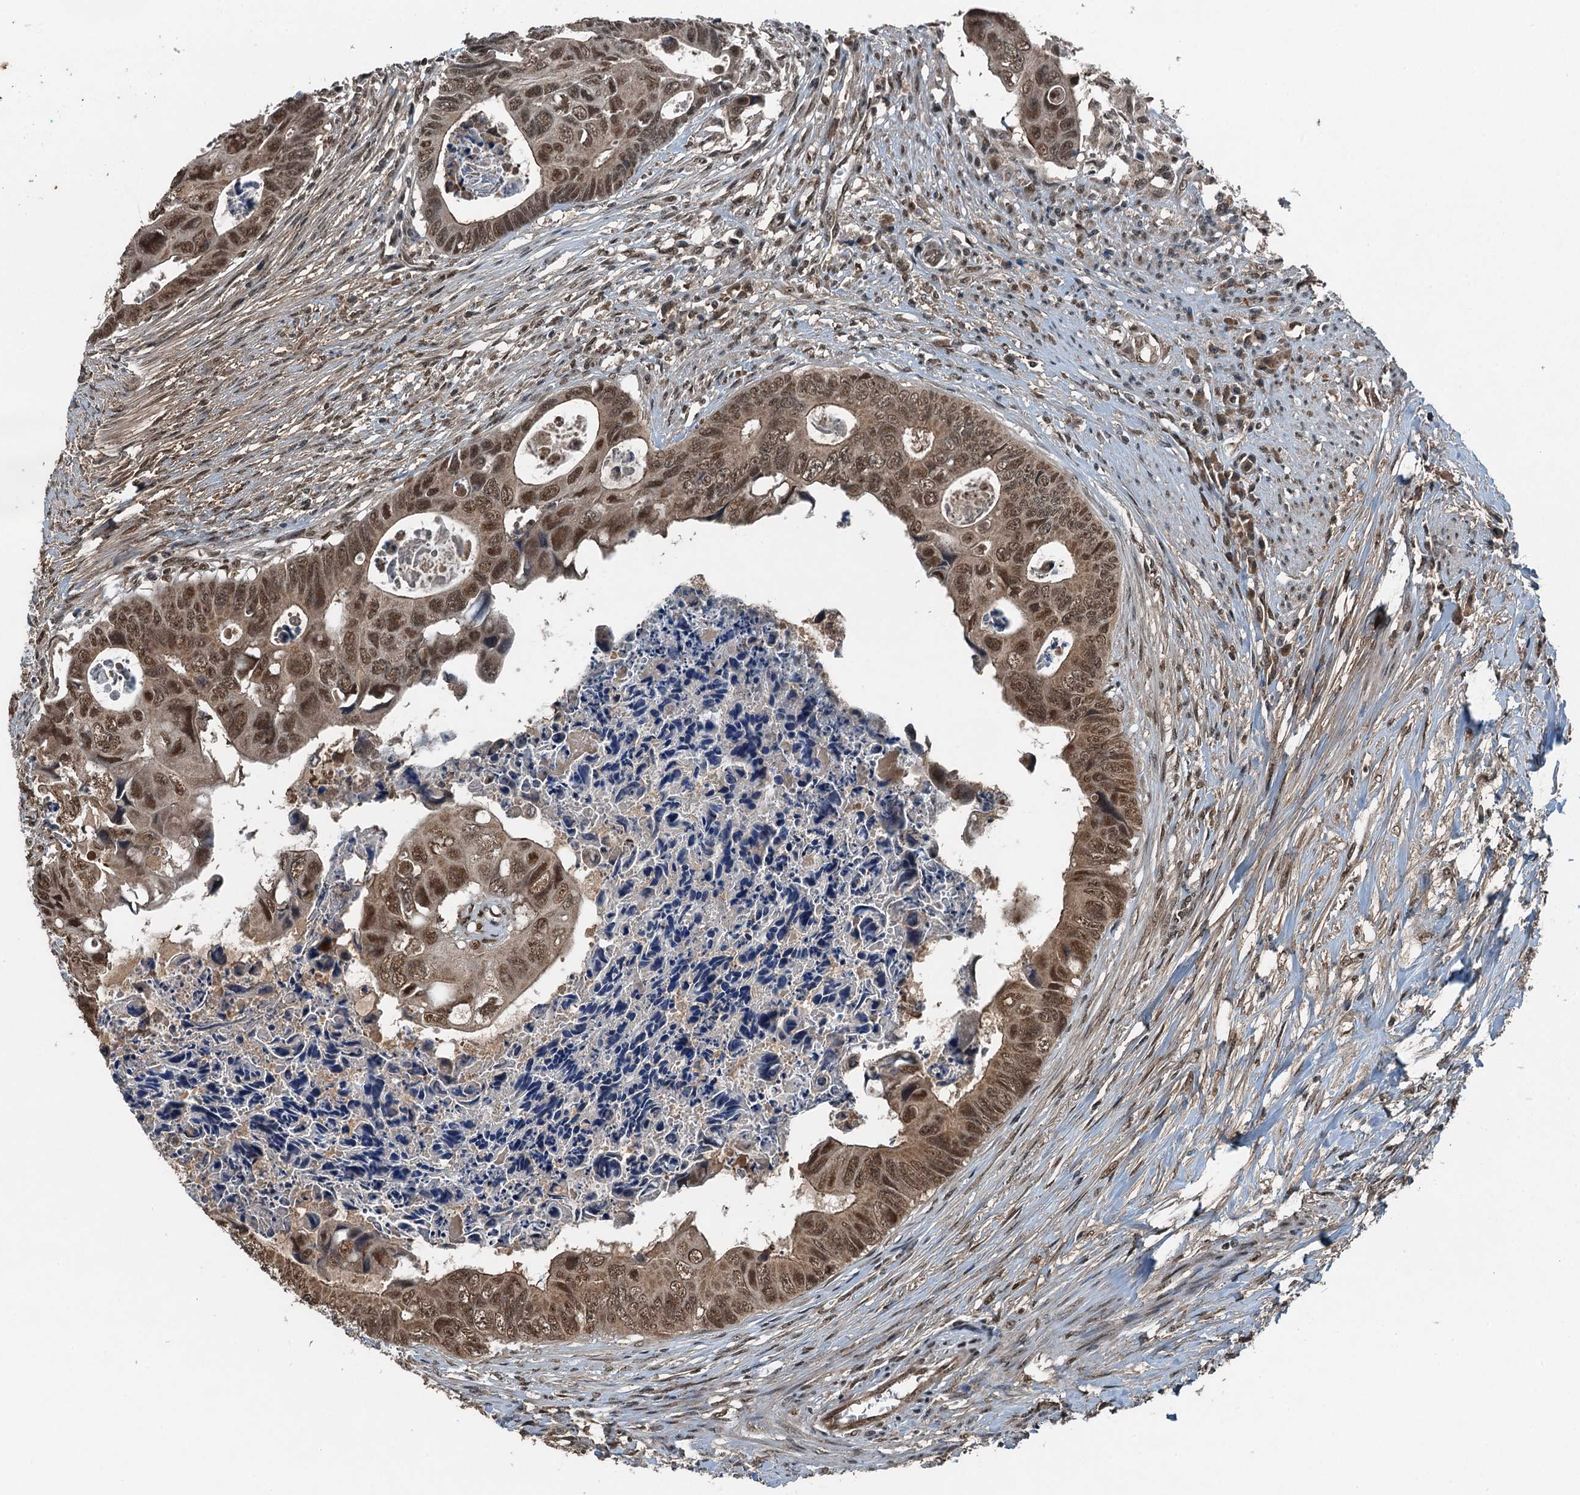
{"staining": {"intensity": "moderate", "quantity": ">75%", "location": "nuclear"}, "tissue": "colorectal cancer", "cell_type": "Tumor cells", "image_type": "cancer", "snomed": [{"axis": "morphology", "description": "Adenocarcinoma, NOS"}, {"axis": "topography", "description": "Rectum"}], "caption": "Immunohistochemistry (IHC) photomicrograph of neoplastic tissue: human colorectal adenocarcinoma stained using immunohistochemistry (IHC) exhibits medium levels of moderate protein expression localized specifically in the nuclear of tumor cells, appearing as a nuclear brown color.", "gene": "UBXN6", "patient": {"sex": "female", "age": 78}}